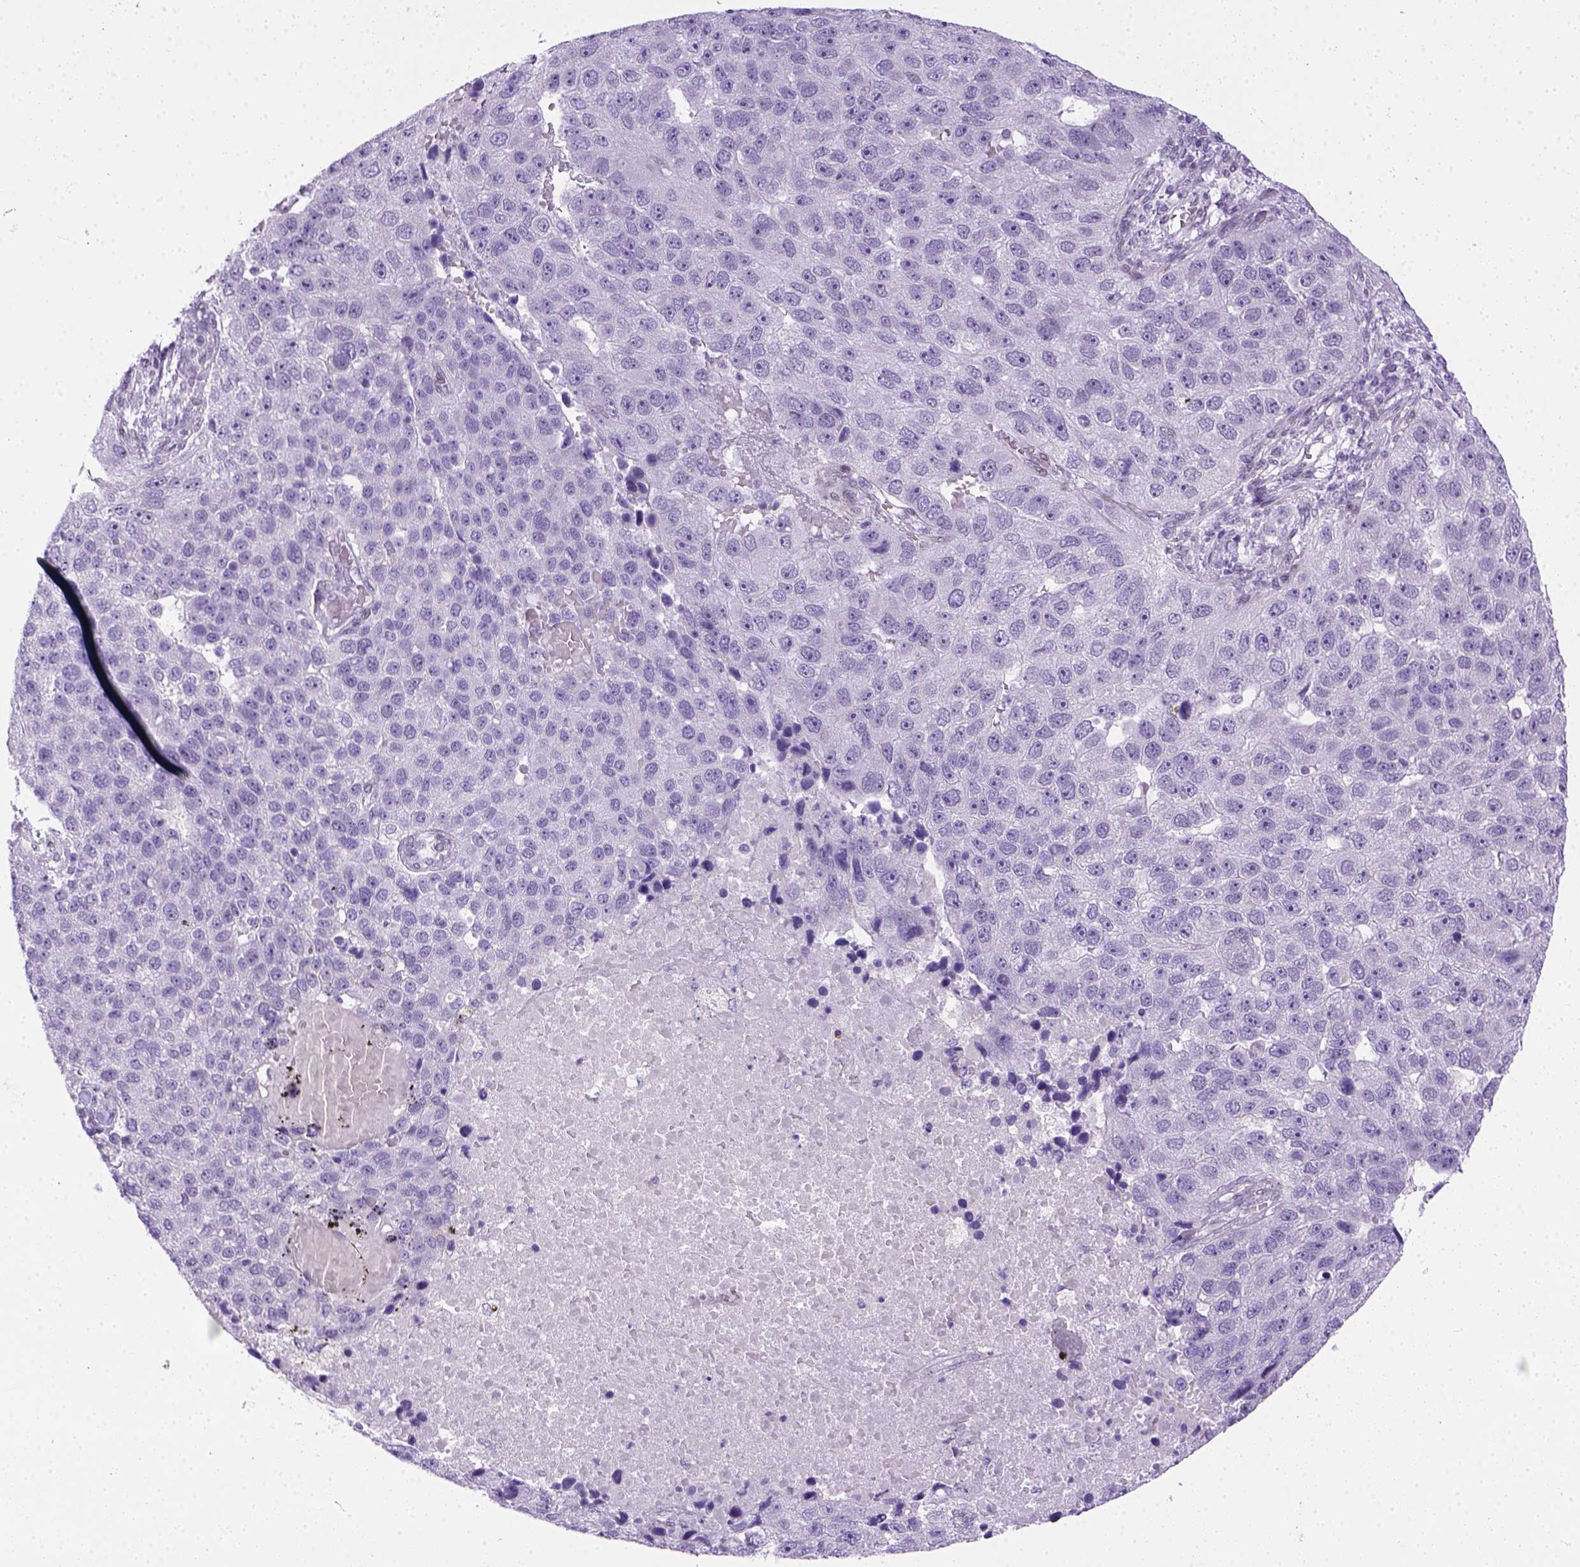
{"staining": {"intensity": "negative", "quantity": "none", "location": "none"}, "tissue": "pancreatic cancer", "cell_type": "Tumor cells", "image_type": "cancer", "snomed": [{"axis": "morphology", "description": "Adenocarcinoma, NOS"}, {"axis": "topography", "description": "Pancreas"}], "caption": "This is an IHC histopathology image of human pancreatic adenocarcinoma. There is no expression in tumor cells.", "gene": "FAM184B", "patient": {"sex": "female", "age": 61}}